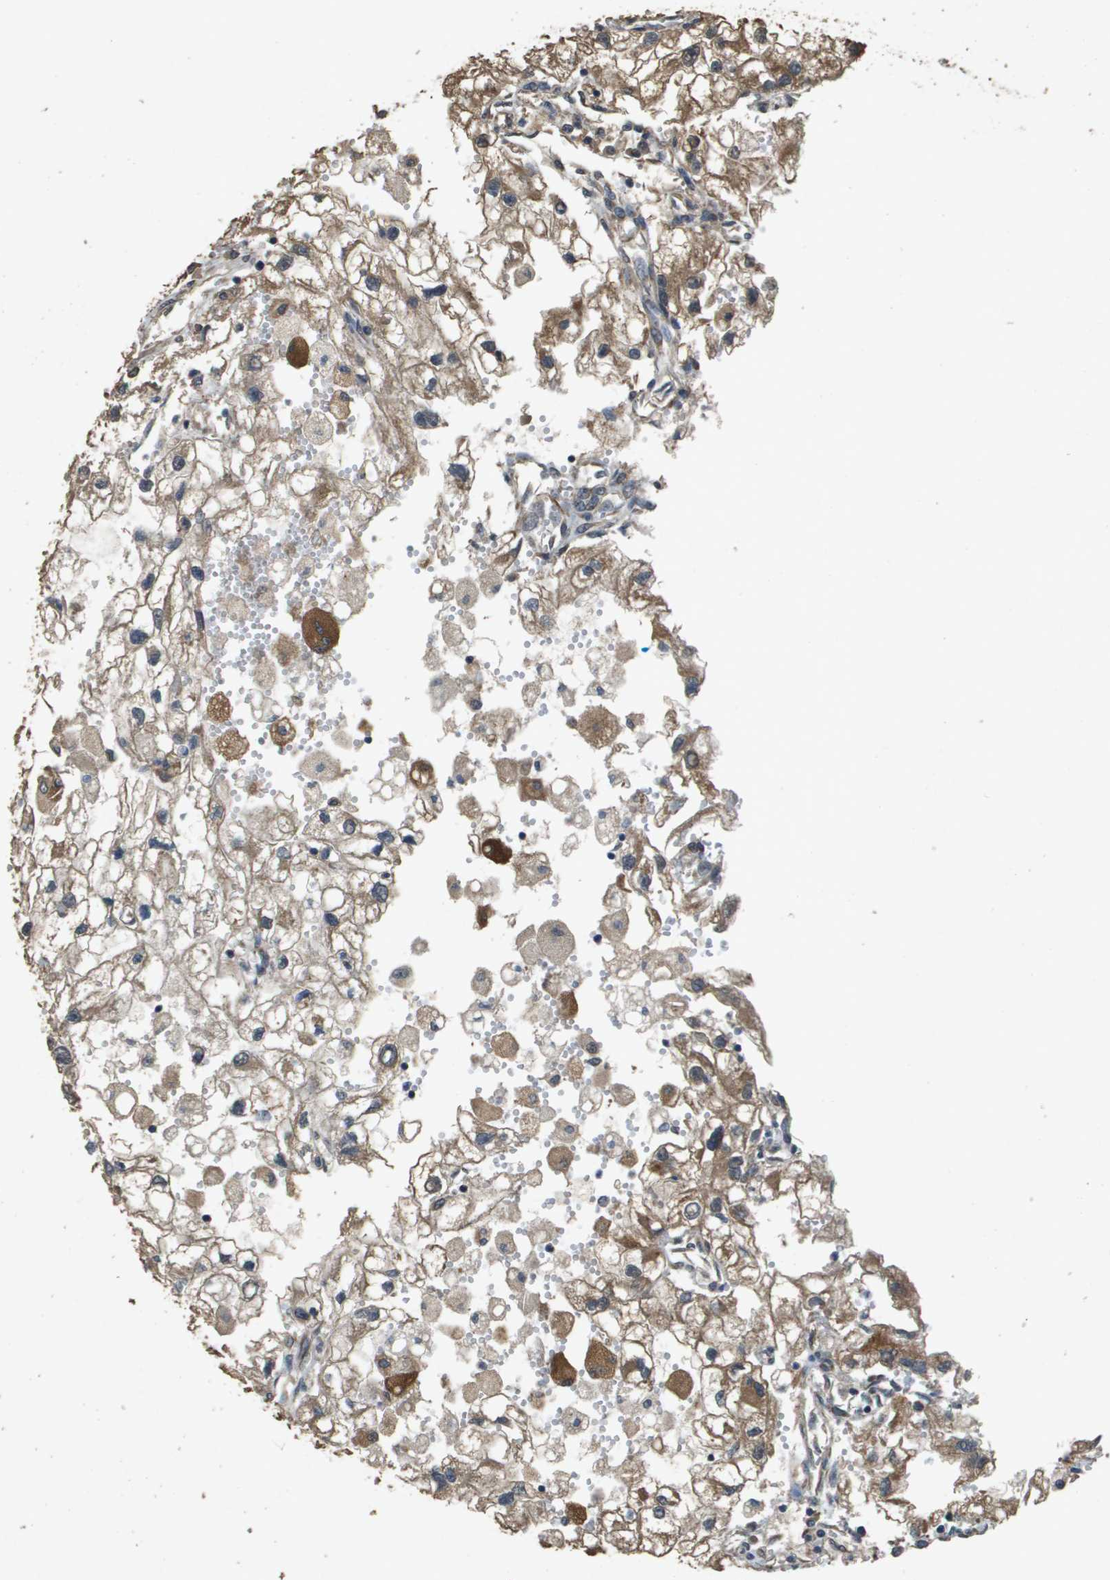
{"staining": {"intensity": "weak", "quantity": ">75%", "location": "cytoplasmic/membranous"}, "tissue": "renal cancer", "cell_type": "Tumor cells", "image_type": "cancer", "snomed": [{"axis": "morphology", "description": "Adenocarcinoma, NOS"}, {"axis": "topography", "description": "Kidney"}], "caption": "Tumor cells show low levels of weak cytoplasmic/membranous staining in about >75% of cells in human renal cancer (adenocarcinoma). (Brightfield microscopy of DAB IHC at high magnification).", "gene": "RAB6B", "patient": {"sex": "female", "age": 70}}